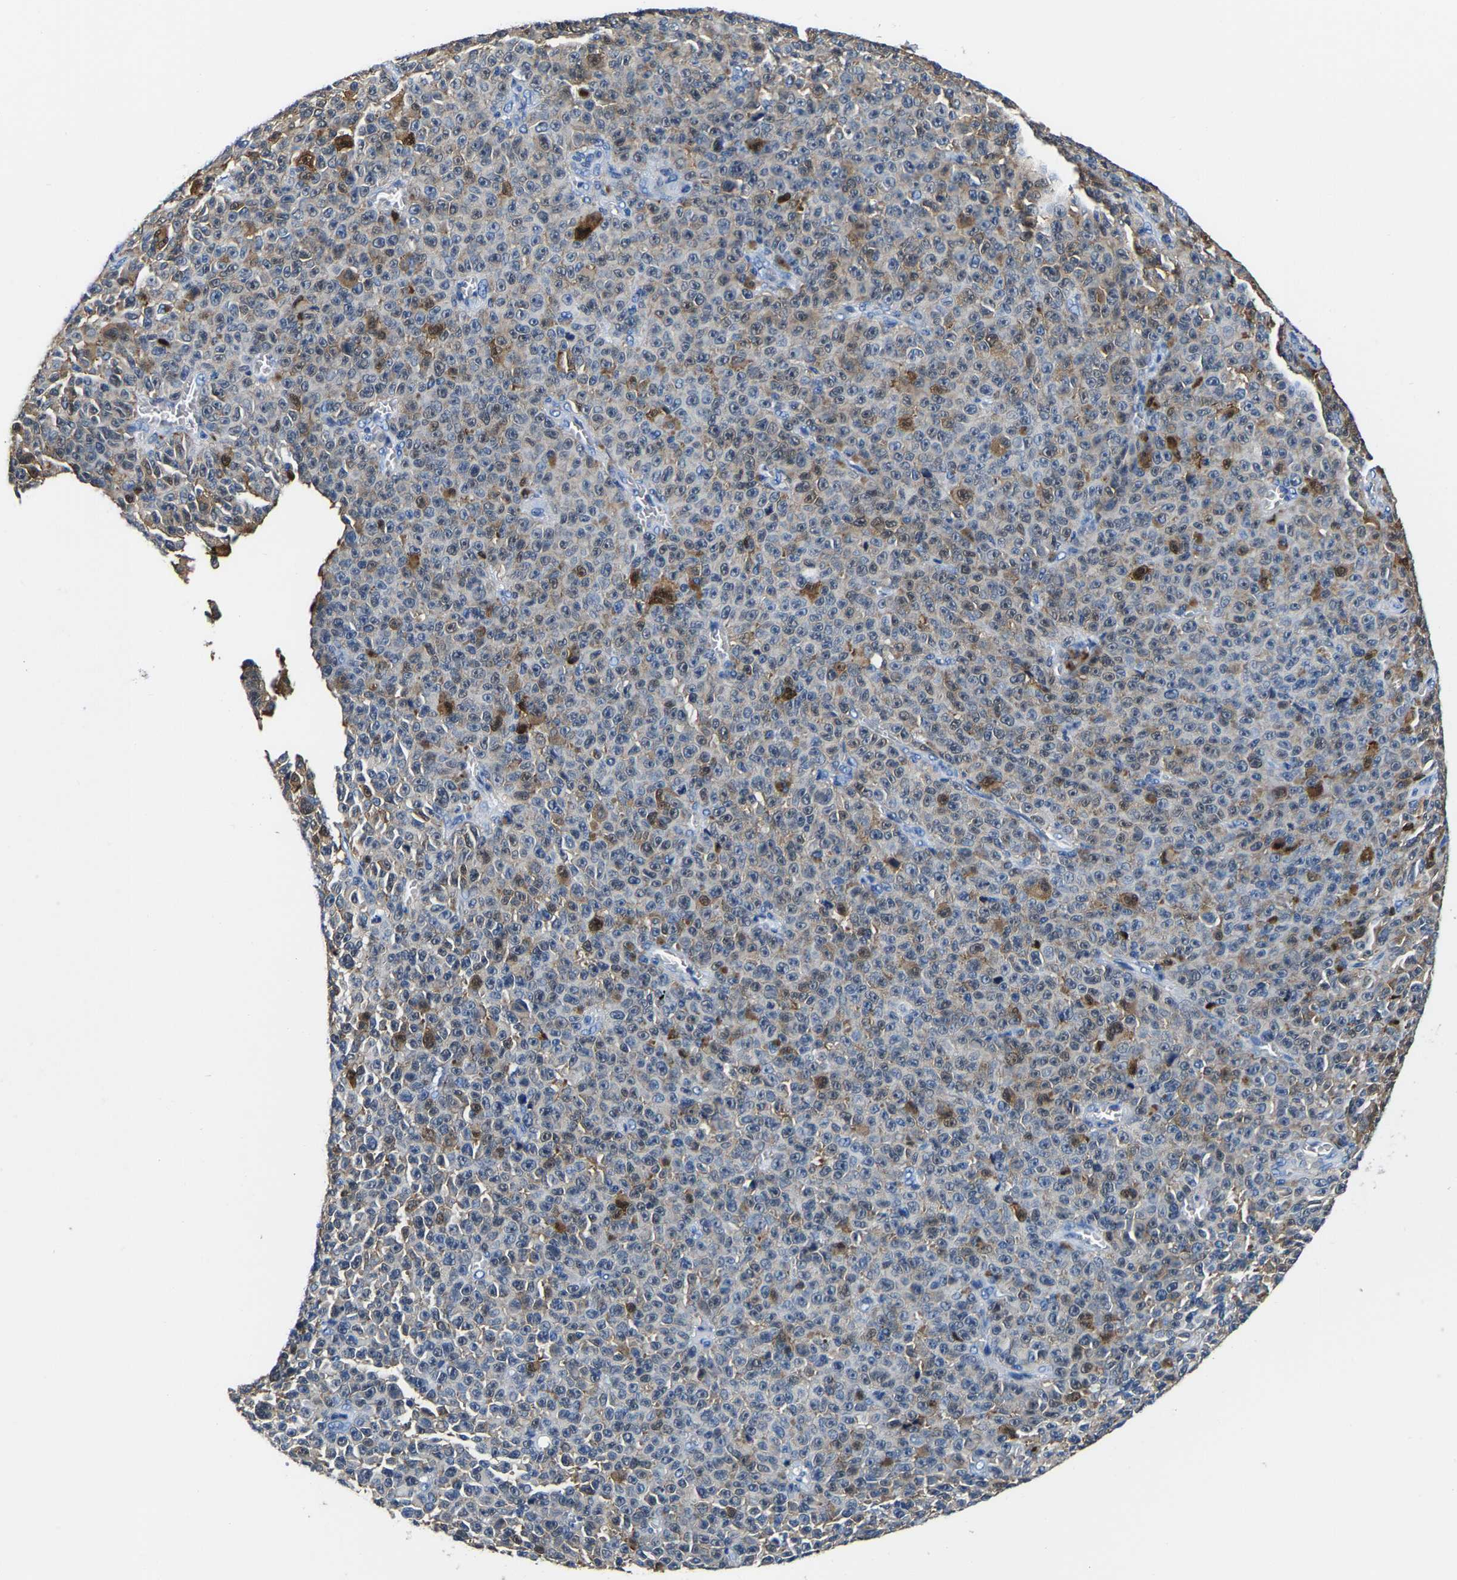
{"staining": {"intensity": "moderate", "quantity": "<25%", "location": "cytoplasmic/membranous"}, "tissue": "melanoma", "cell_type": "Tumor cells", "image_type": "cancer", "snomed": [{"axis": "morphology", "description": "Malignant melanoma, NOS"}, {"axis": "topography", "description": "Skin"}], "caption": "A brown stain labels moderate cytoplasmic/membranous expression of a protein in human melanoma tumor cells.", "gene": "S100A13", "patient": {"sex": "female", "age": 82}}